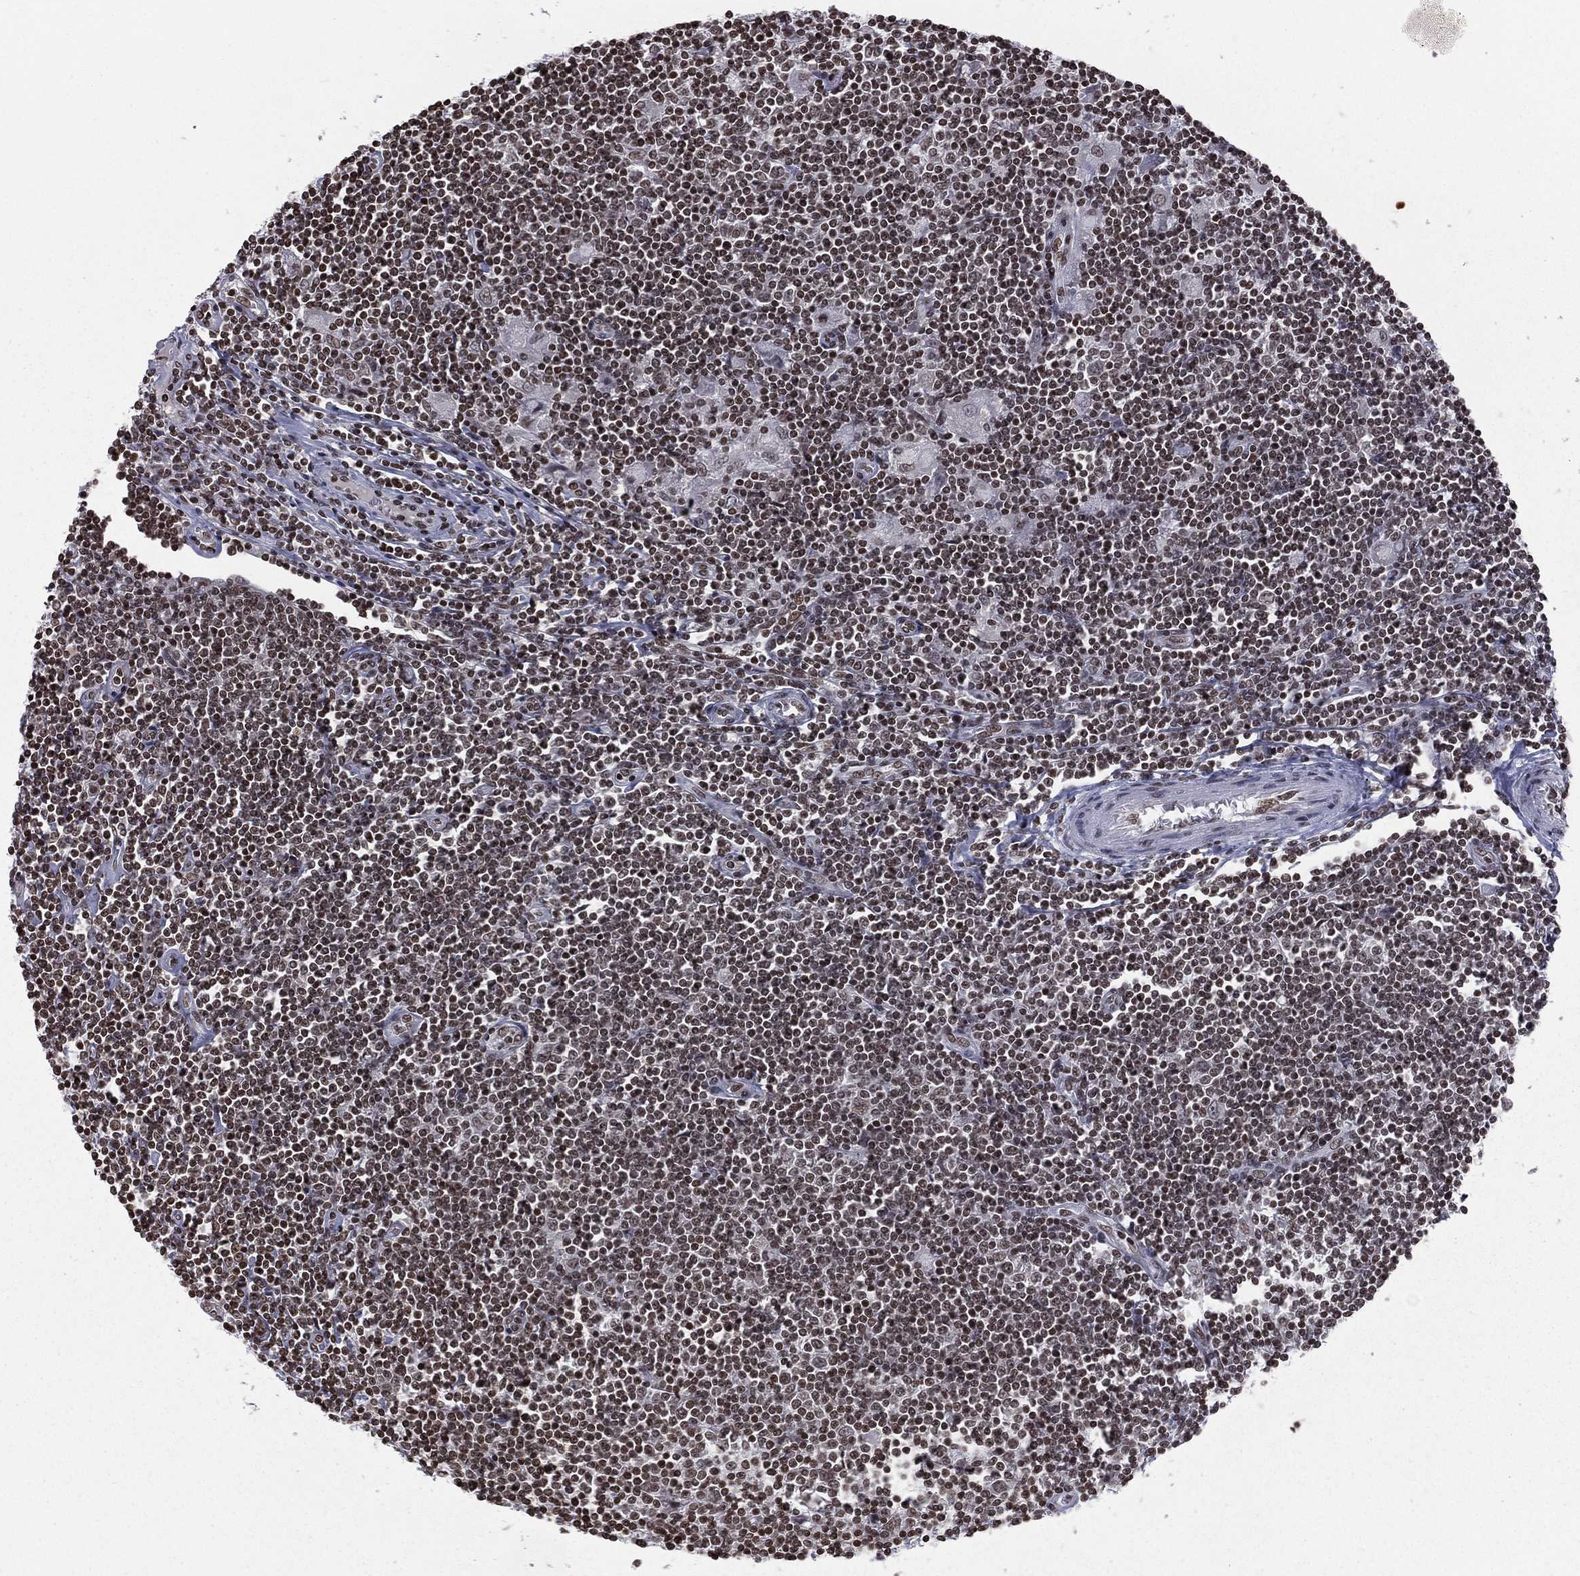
{"staining": {"intensity": "negative", "quantity": "none", "location": "none"}, "tissue": "lymphoma", "cell_type": "Tumor cells", "image_type": "cancer", "snomed": [{"axis": "morphology", "description": "Hodgkin's disease, NOS"}, {"axis": "topography", "description": "Lymph node"}], "caption": "A high-resolution micrograph shows immunohistochemistry (IHC) staining of Hodgkin's disease, which shows no significant staining in tumor cells. (Immunohistochemistry (ihc), brightfield microscopy, high magnification).", "gene": "RFX7", "patient": {"sex": "male", "age": 40}}